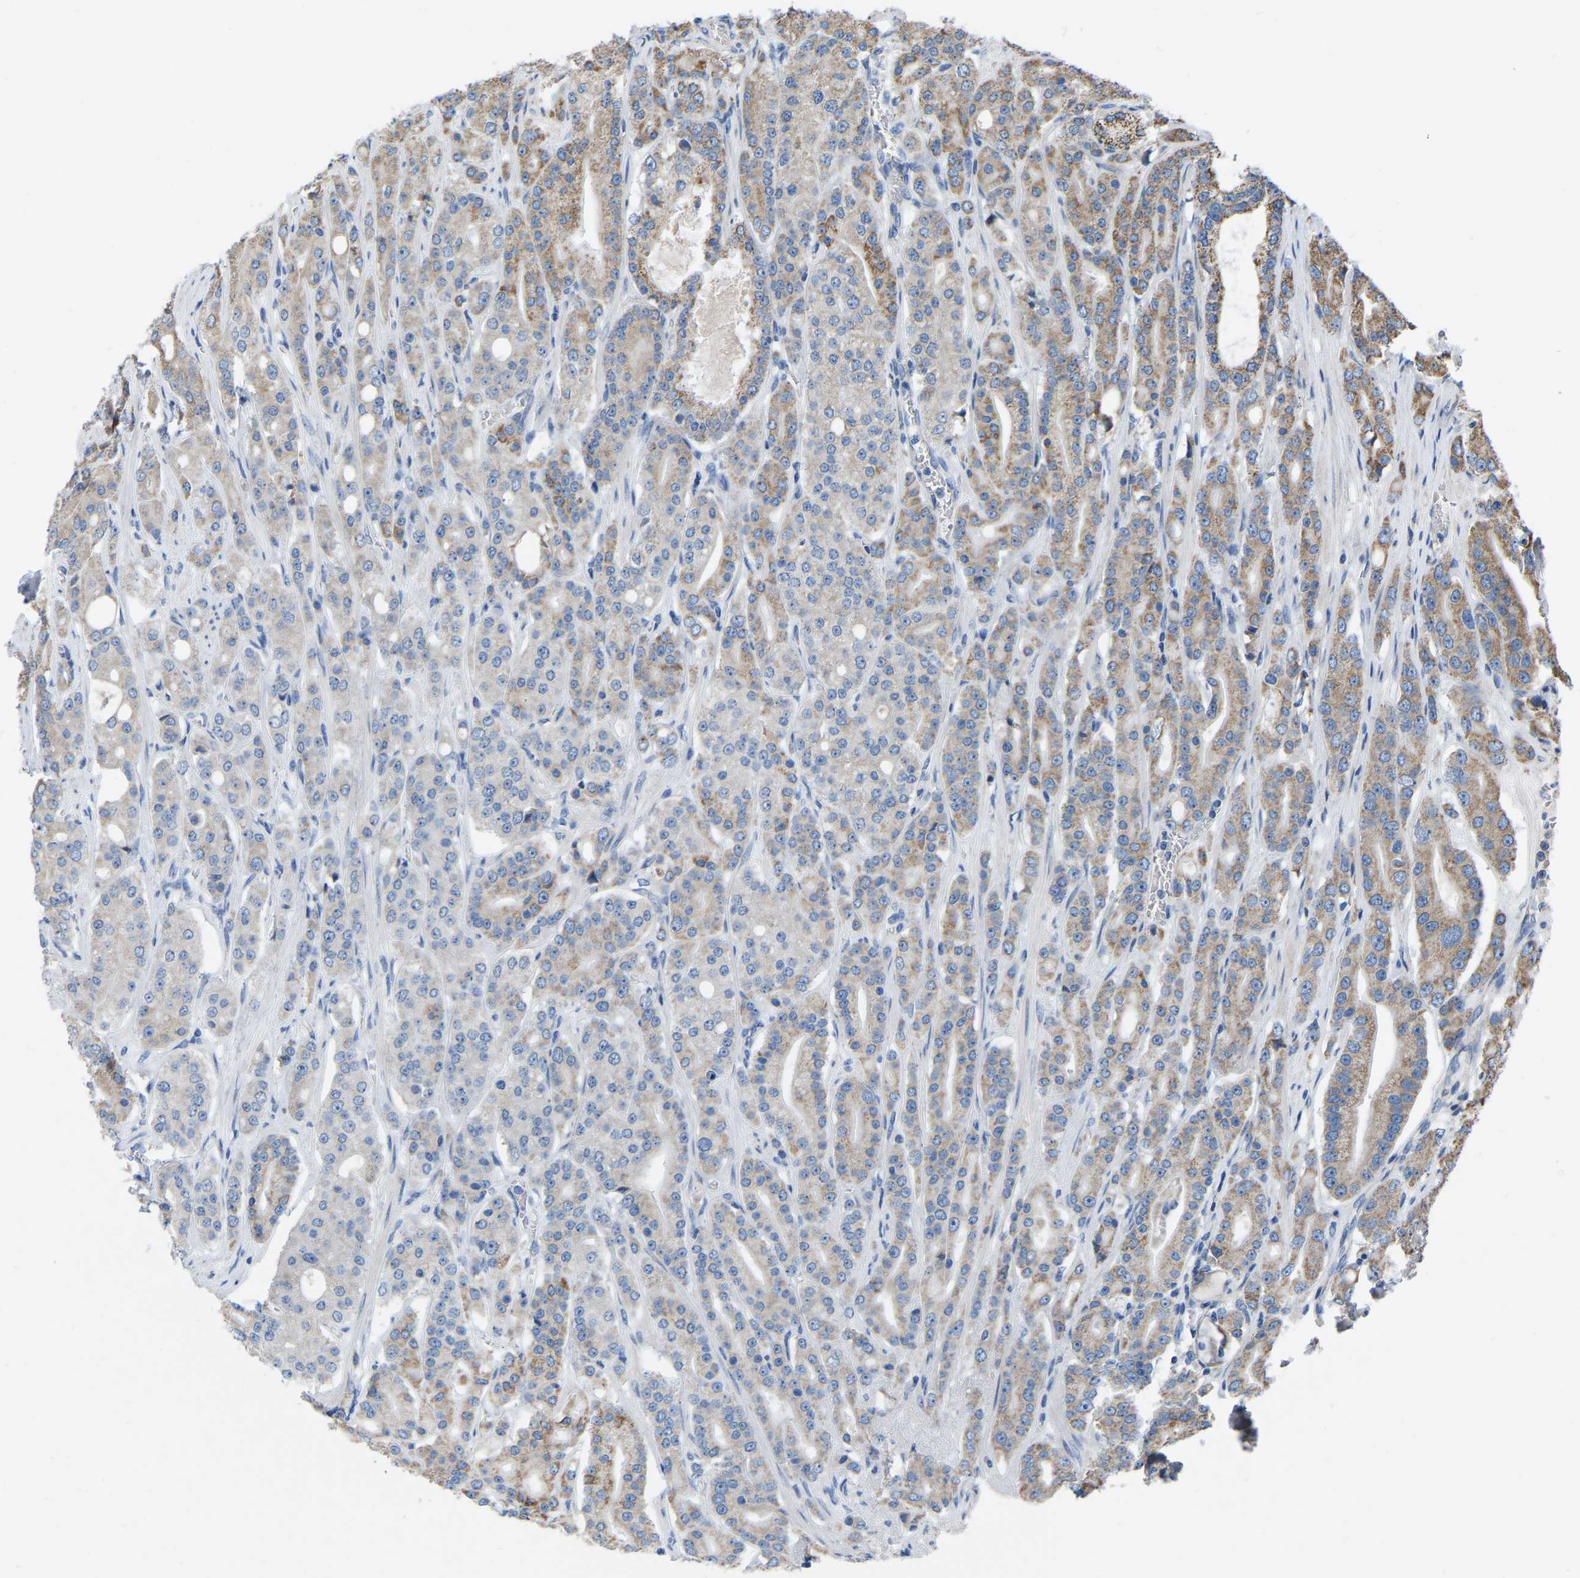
{"staining": {"intensity": "moderate", "quantity": "25%-75%", "location": "cytoplasmic/membranous"}, "tissue": "prostate cancer", "cell_type": "Tumor cells", "image_type": "cancer", "snomed": [{"axis": "morphology", "description": "Adenocarcinoma, High grade"}, {"axis": "topography", "description": "Prostate"}], "caption": "Human prostate adenocarcinoma (high-grade) stained with a protein marker demonstrates moderate staining in tumor cells.", "gene": "BCL10", "patient": {"sex": "male", "age": 71}}